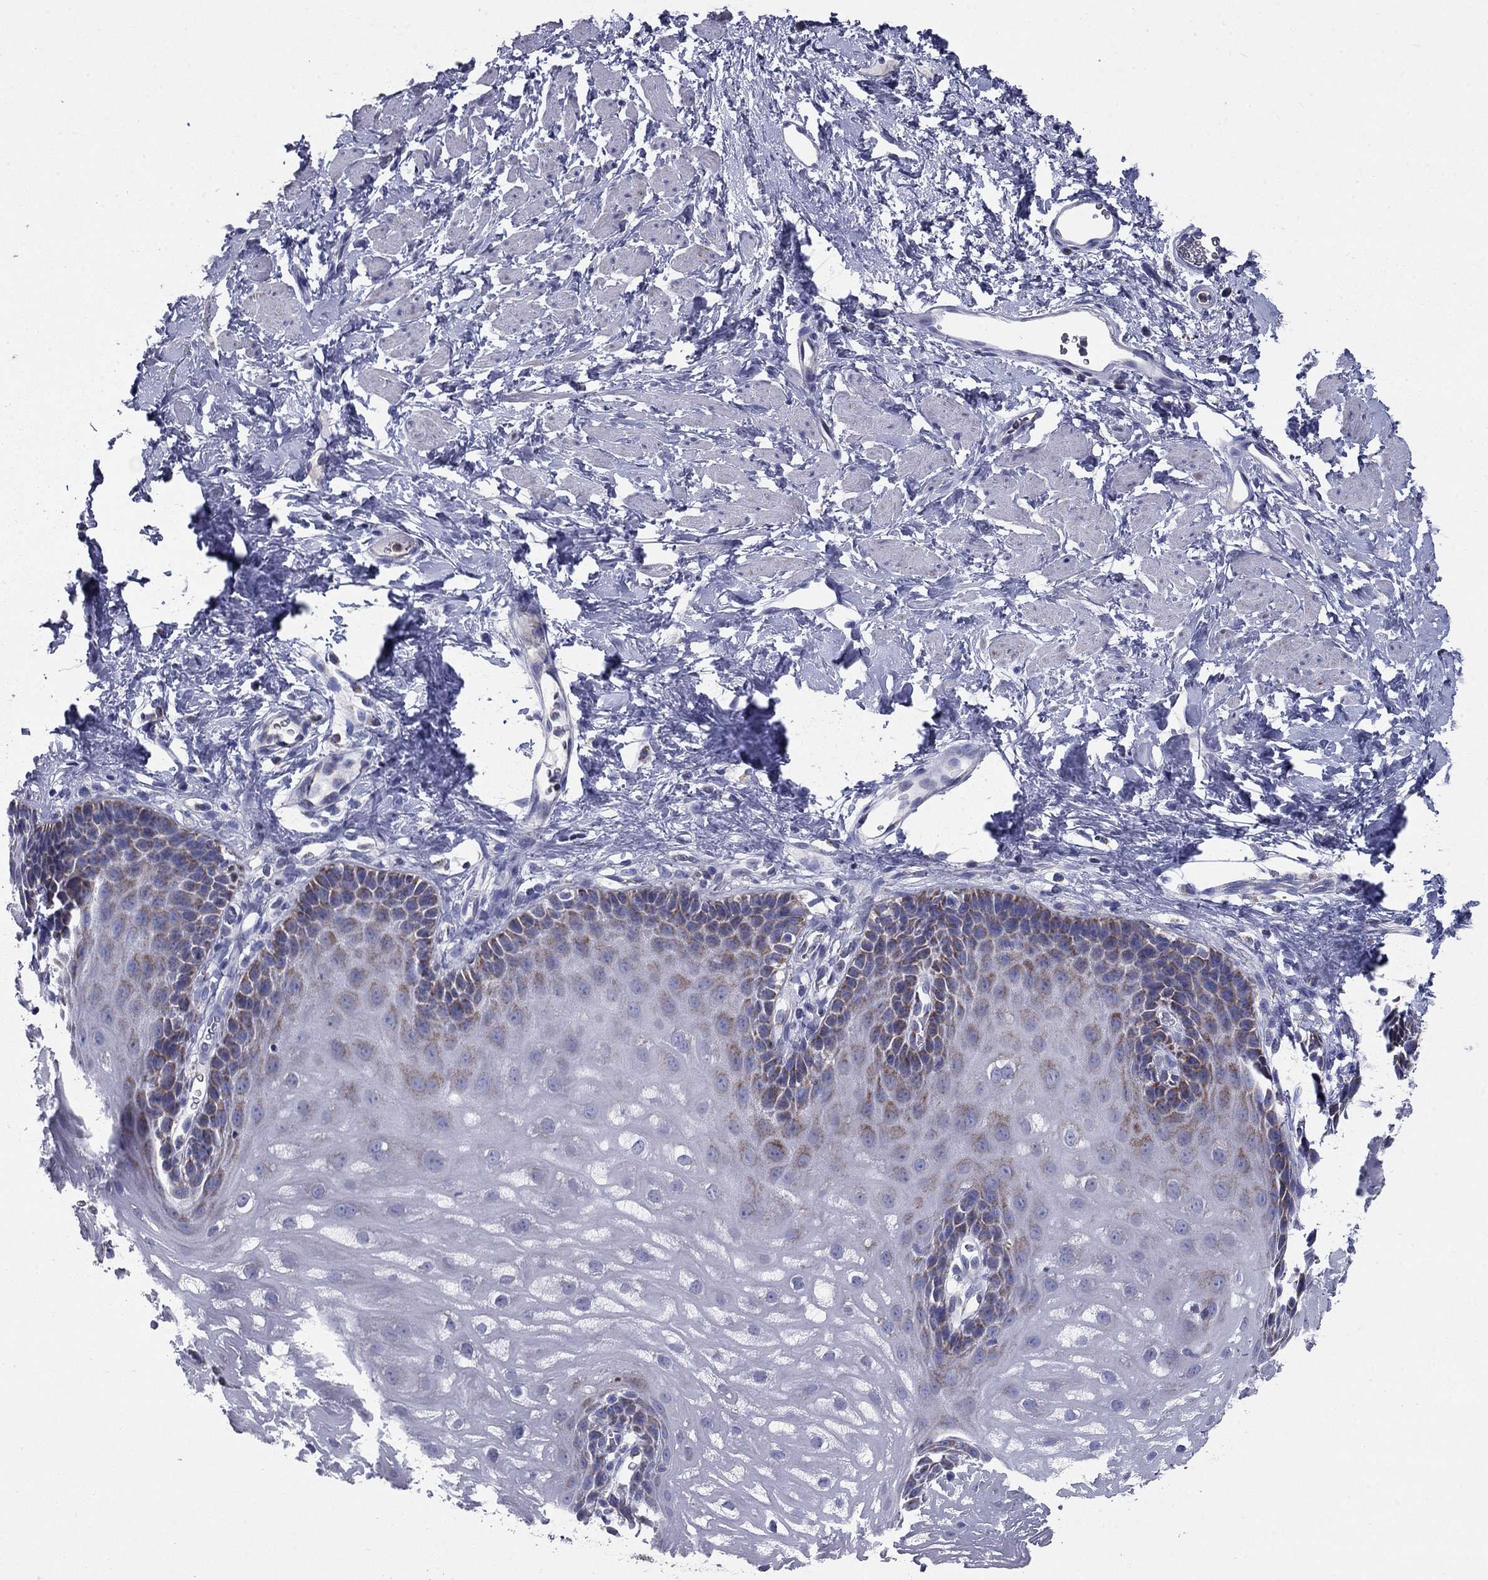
{"staining": {"intensity": "negative", "quantity": "none", "location": "none"}, "tissue": "esophagus", "cell_type": "Squamous epithelial cells", "image_type": "normal", "snomed": [{"axis": "morphology", "description": "Normal tissue, NOS"}, {"axis": "topography", "description": "Esophagus"}], "caption": "Histopathology image shows no significant protein positivity in squamous epithelial cells of unremarkable esophagus.", "gene": "NDUFA4L2", "patient": {"sex": "male", "age": 64}}